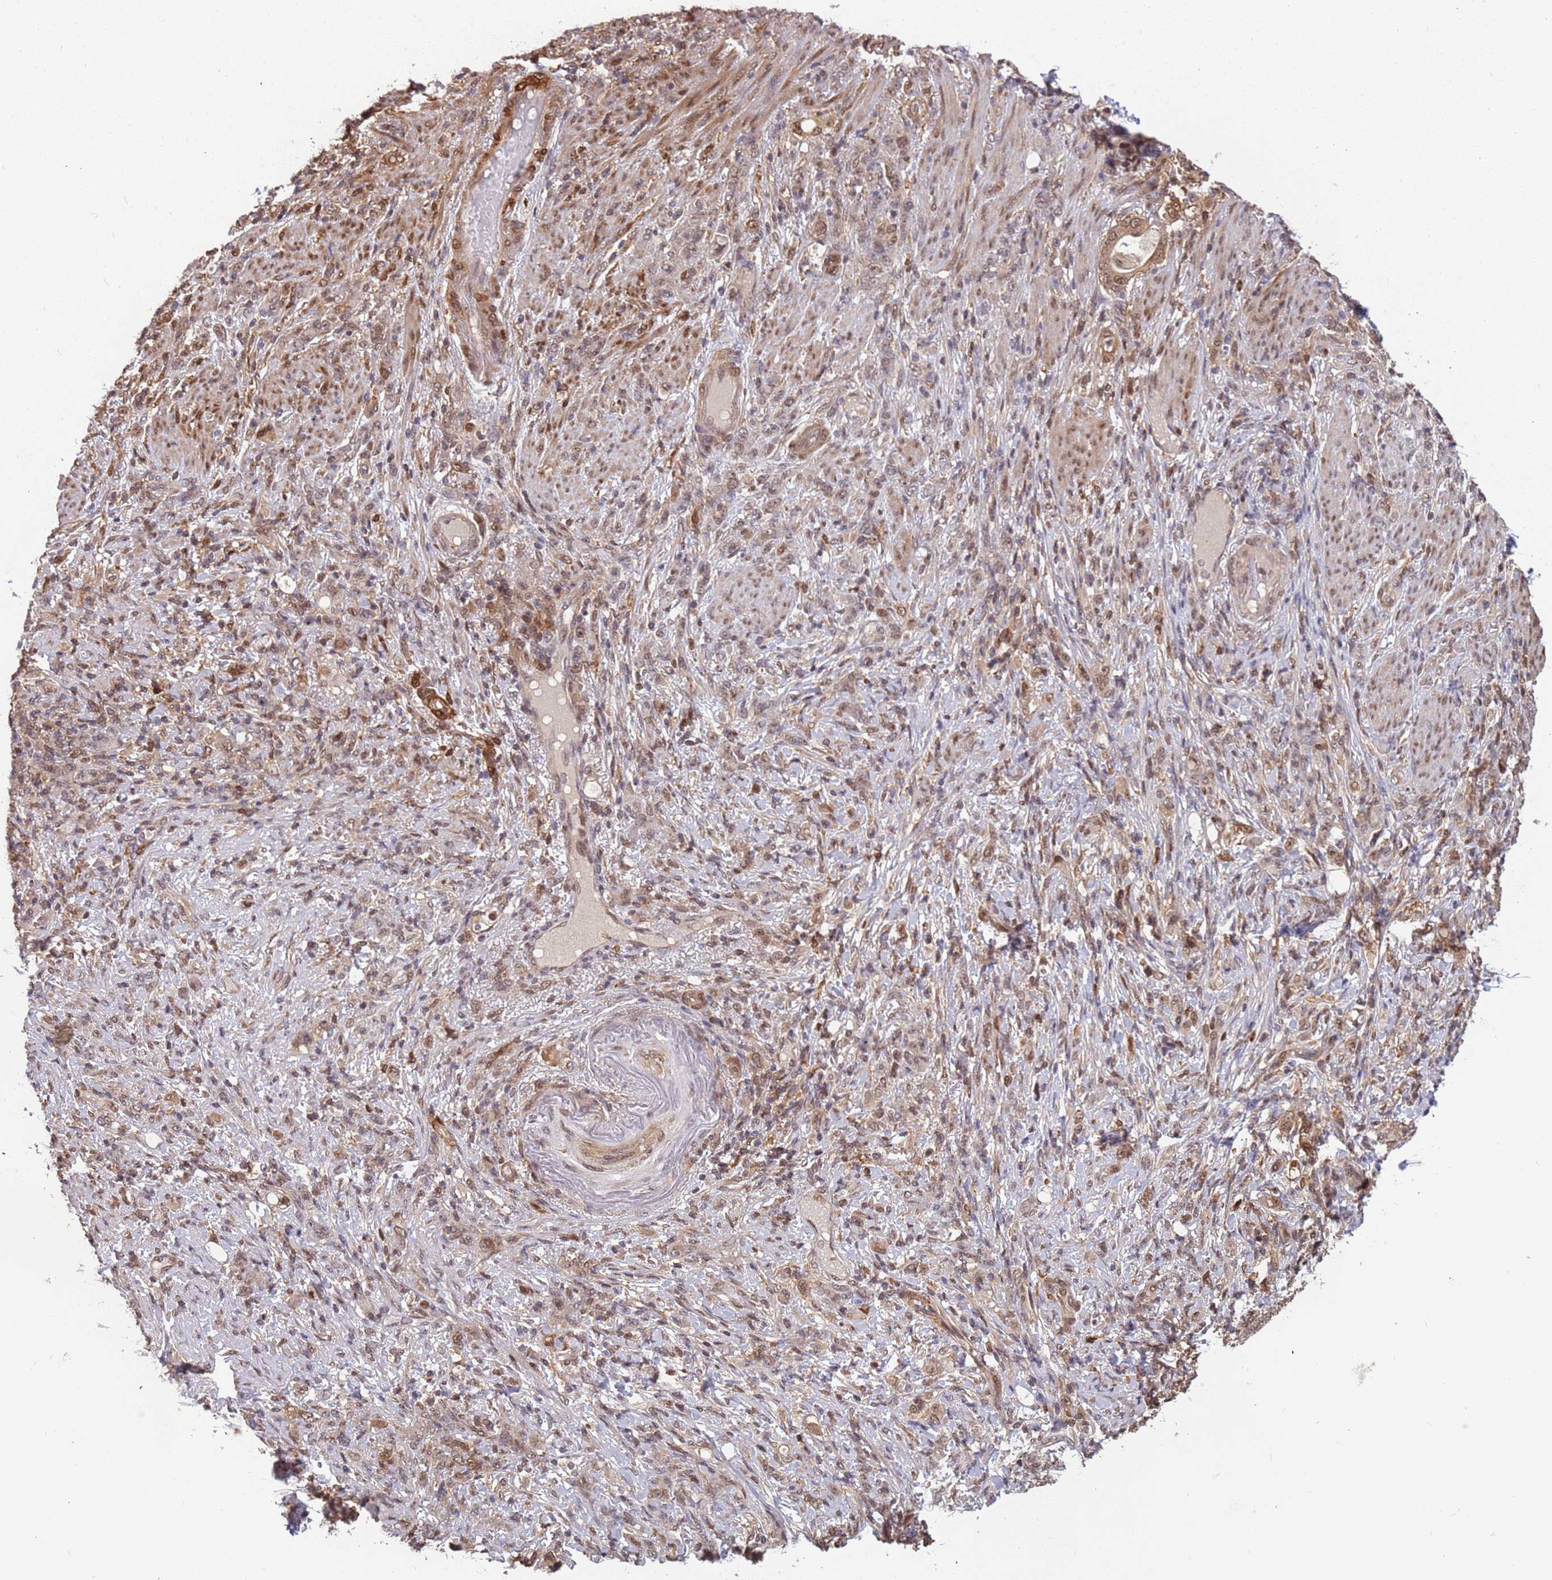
{"staining": {"intensity": "moderate", "quantity": ">75%", "location": "nuclear"}, "tissue": "stomach cancer", "cell_type": "Tumor cells", "image_type": "cancer", "snomed": [{"axis": "morphology", "description": "Normal tissue, NOS"}, {"axis": "morphology", "description": "Adenocarcinoma, NOS"}, {"axis": "topography", "description": "Stomach"}], "caption": "Immunohistochemical staining of adenocarcinoma (stomach) reveals medium levels of moderate nuclear protein staining in about >75% of tumor cells. (DAB (3,3'-diaminobenzidine) = brown stain, brightfield microscopy at high magnification).", "gene": "GBP2", "patient": {"sex": "female", "age": 79}}